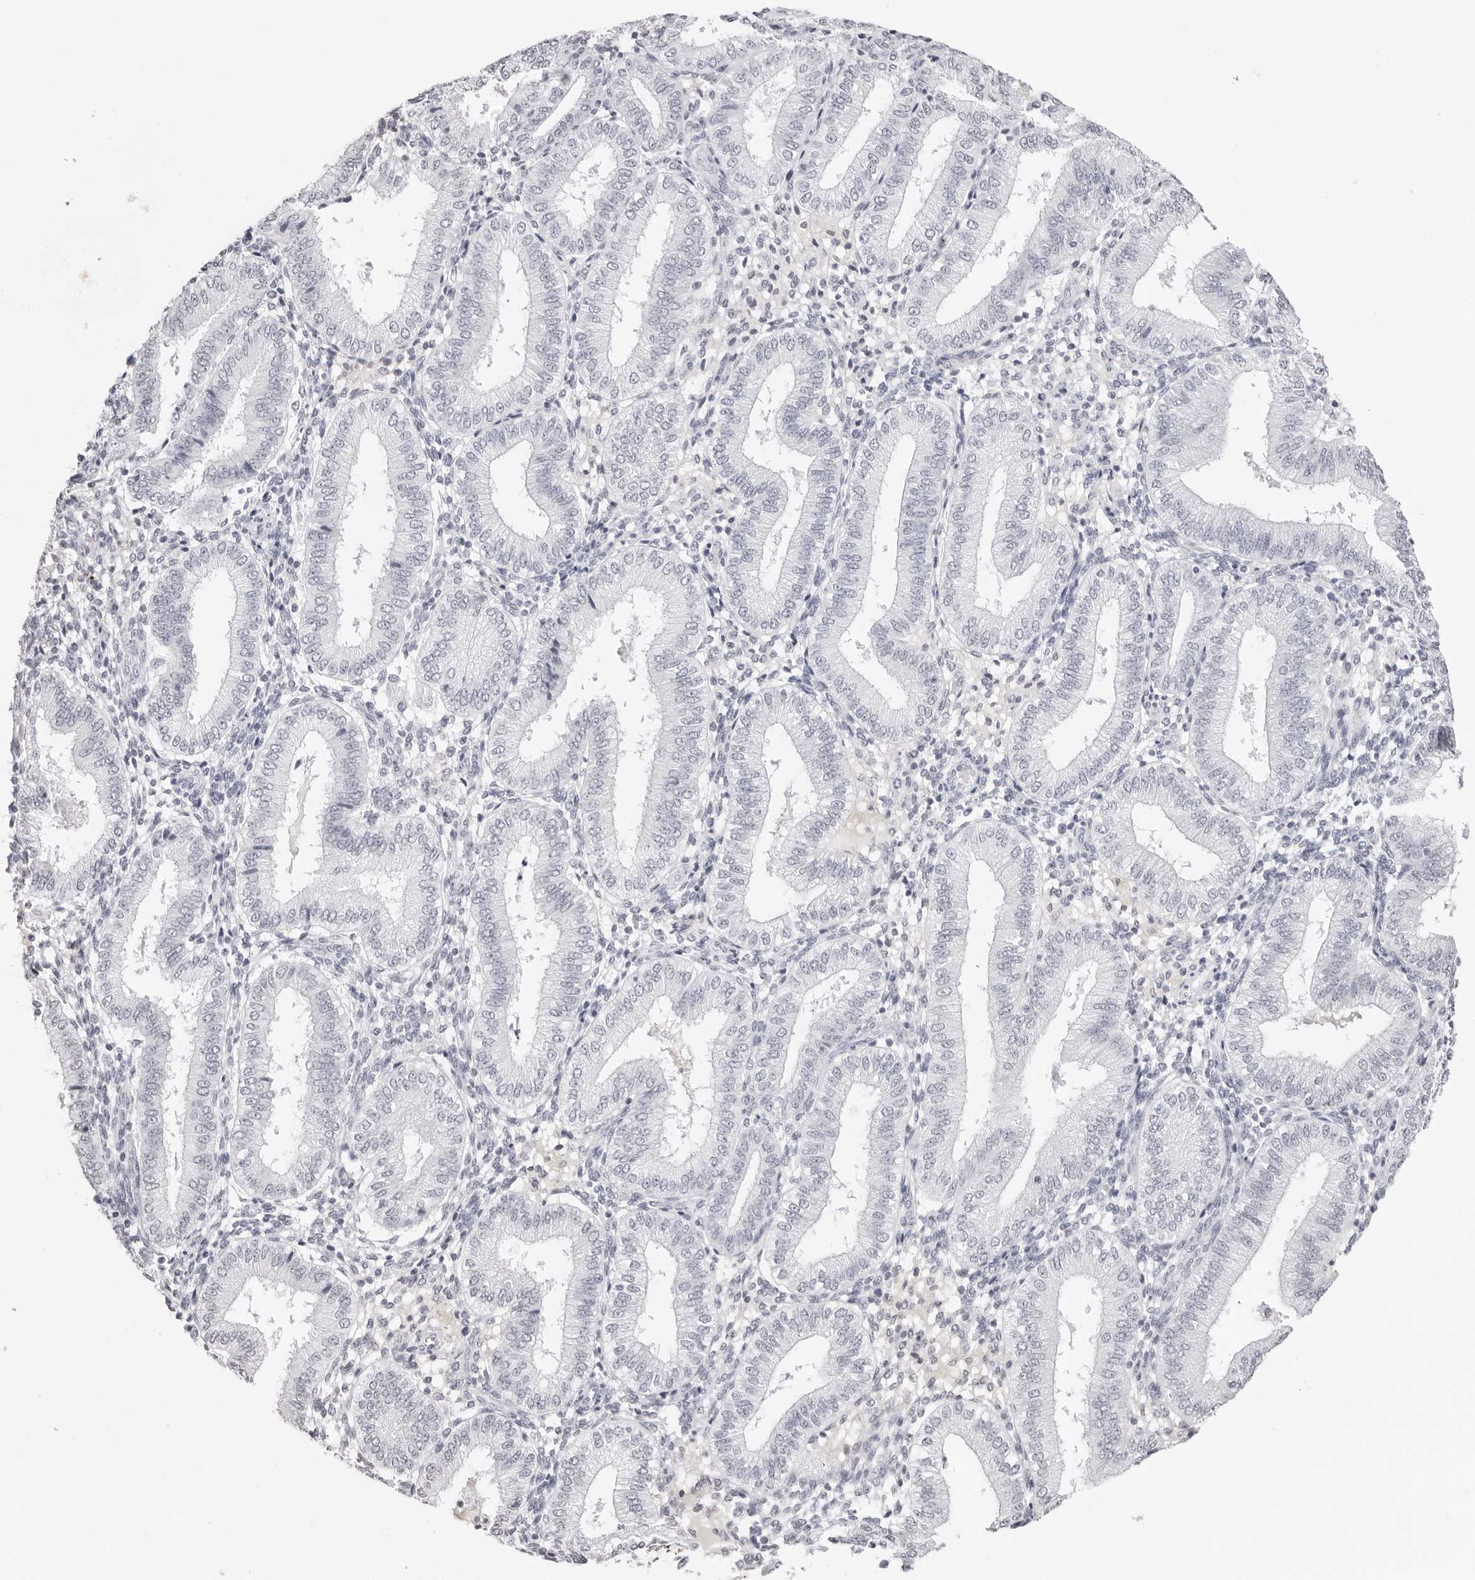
{"staining": {"intensity": "negative", "quantity": "none", "location": "none"}, "tissue": "endometrium", "cell_type": "Cells in endometrial stroma", "image_type": "normal", "snomed": [{"axis": "morphology", "description": "Normal tissue, NOS"}, {"axis": "topography", "description": "Endometrium"}], "caption": "Cells in endometrial stroma are negative for protein expression in unremarkable human endometrium. (DAB IHC with hematoxylin counter stain).", "gene": "CST5", "patient": {"sex": "female", "age": 39}}